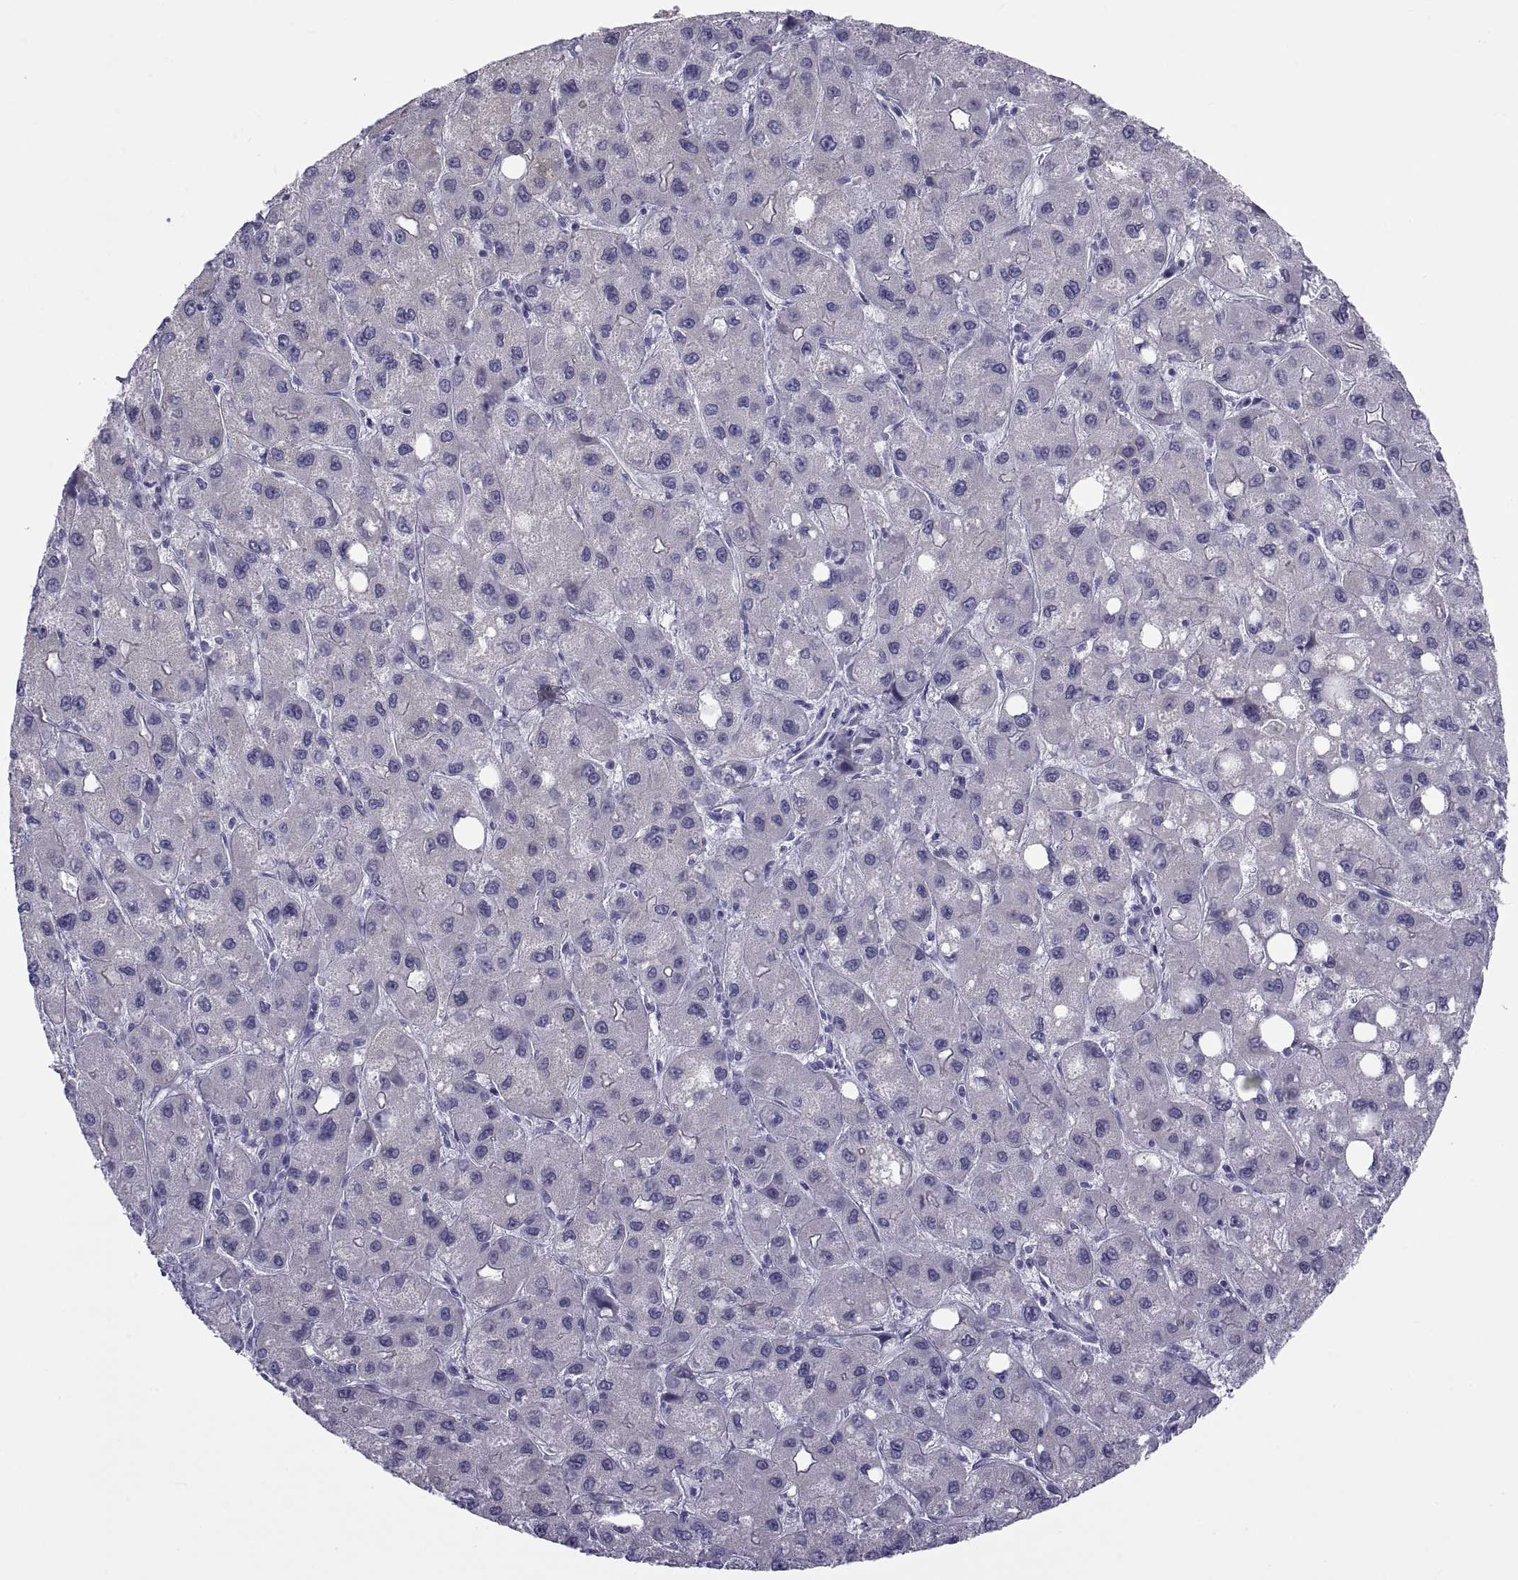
{"staining": {"intensity": "negative", "quantity": "none", "location": "none"}, "tissue": "liver cancer", "cell_type": "Tumor cells", "image_type": "cancer", "snomed": [{"axis": "morphology", "description": "Carcinoma, Hepatocellular, NOS"}, {"axis": "topography", "description": "Liver"}], "caption": "This is an IHC micrograph of human liver hepatocellular carcinoma. There is no positivity in tumor cells.", "gene": "NPTX2", "patient": {"sex": "male", "age": 73}}